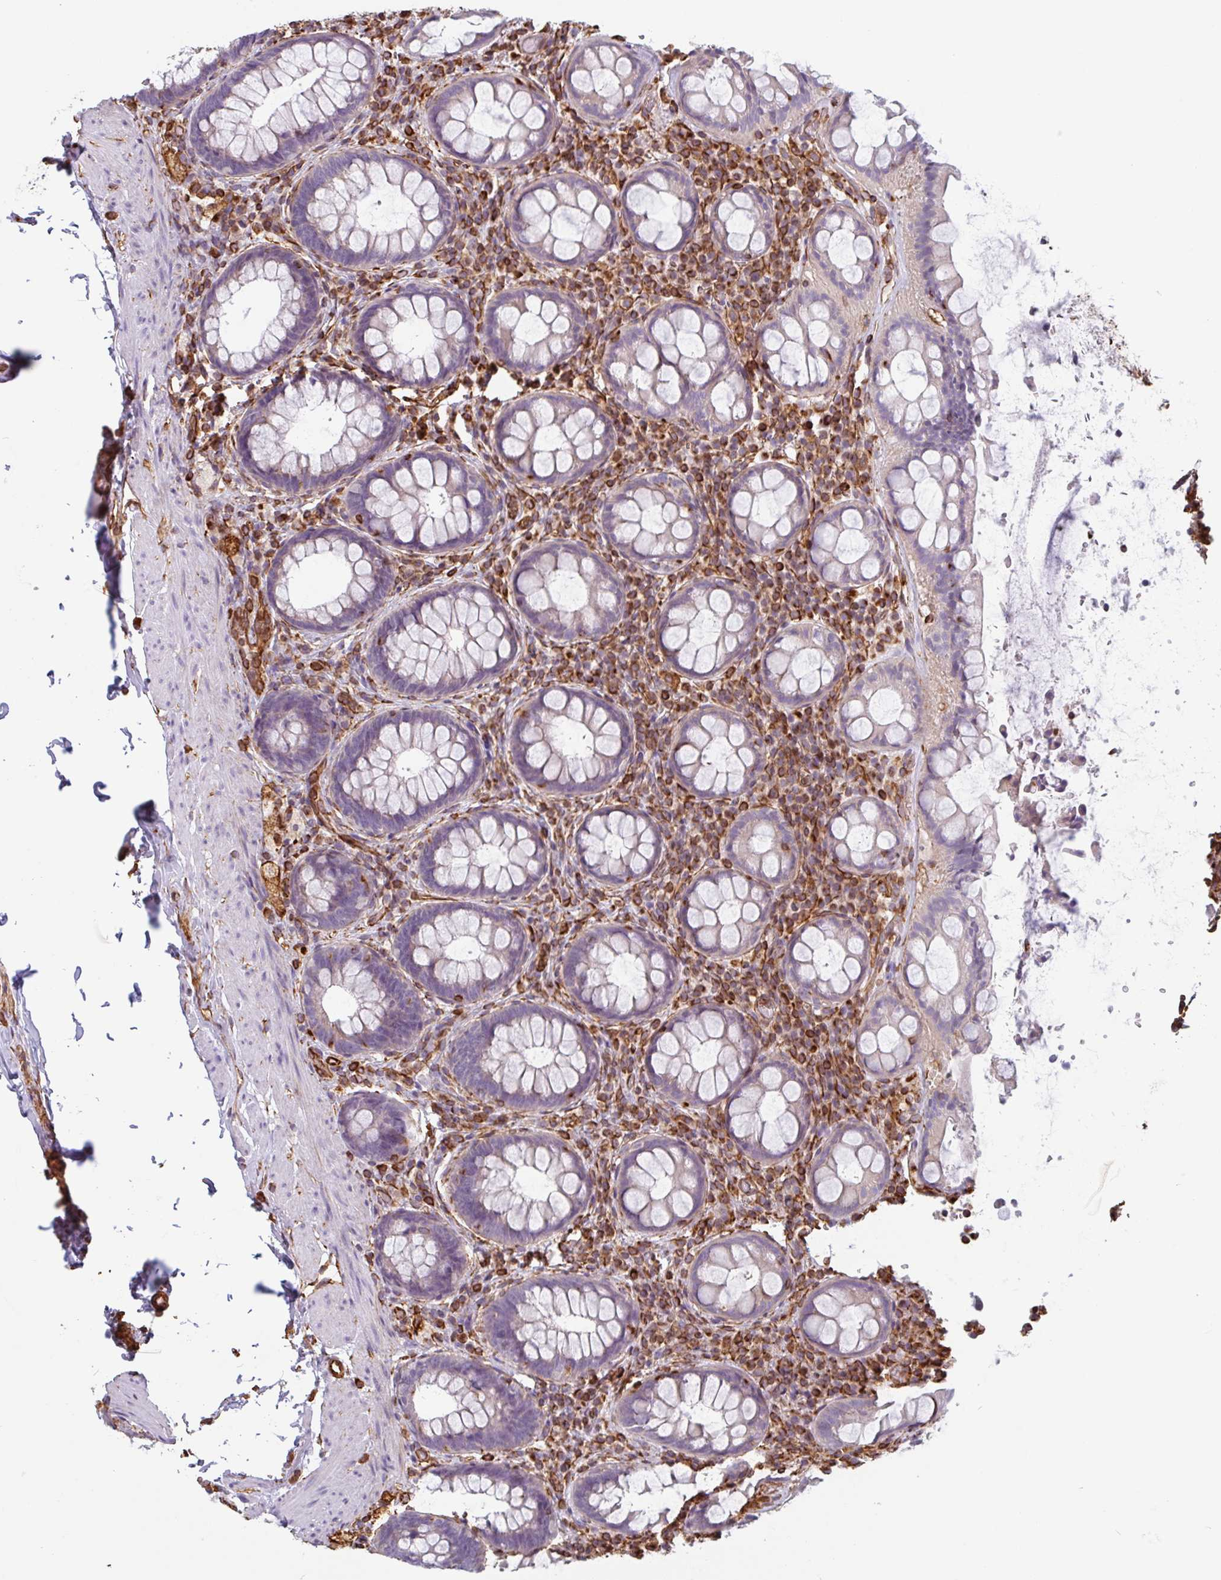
{"staining": {"intensity": "negative", "quantity": "none", "location": "none"}, "tissue": "rectum", "cell_type": "Glandular cells", "image_type": "normal", "snomed": [{"axis": "morphology", "description": "Normal tissue, NOS"}, {"axis": "topography", "description": "Rectum"}], "caption": "This is a photomicrograph of immunohistochemistry (IHC) staining of normal rectum, which shows no staining in glandular cells.", "gene": "PPFIA1", "patient": {"sex": "female", "age": 69}}